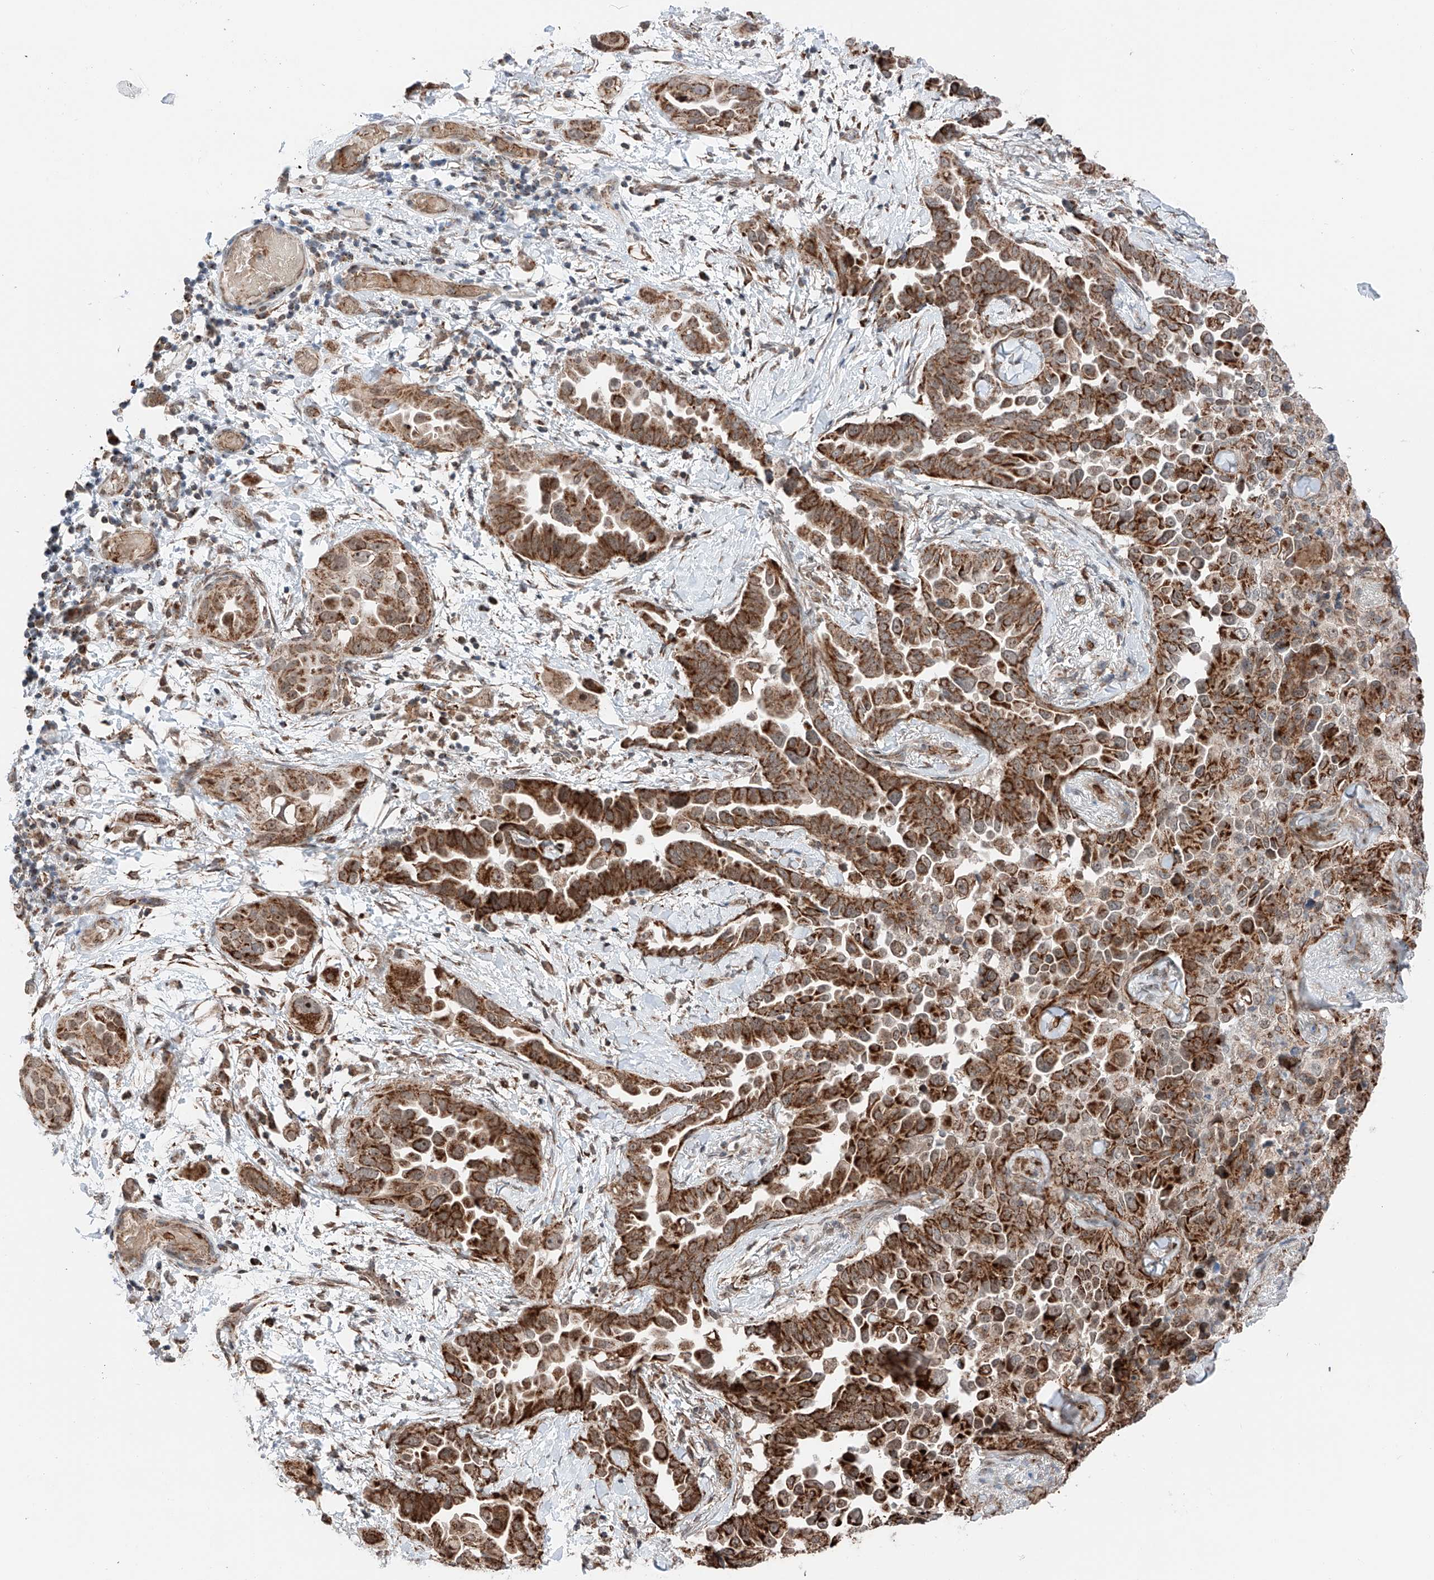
{"staining": {"intensity": "strong", "quantity": ">75%", "location": "cytoplasmic/membranous"}, "tissue": "lung cancer", "cell_type": "Tumor cells", "image_type": "cancer", "snomed": [{"axis": "morphology", "description": "Adenocarcinoma, NOS"}, {"axis": "topography", "description": "Lung"}], "caption": "This photomicrograph demonstrates adenocarcinoma (lung) stained with immunohistochemistry to label a protein in brown. The cytoplasmic/membranous of tumor cells show strong positivity for the protein. Nuclei are counter-stained blue.", "gene": "ZSCAN29", "patient": {"sex": "female", "age": 67}}